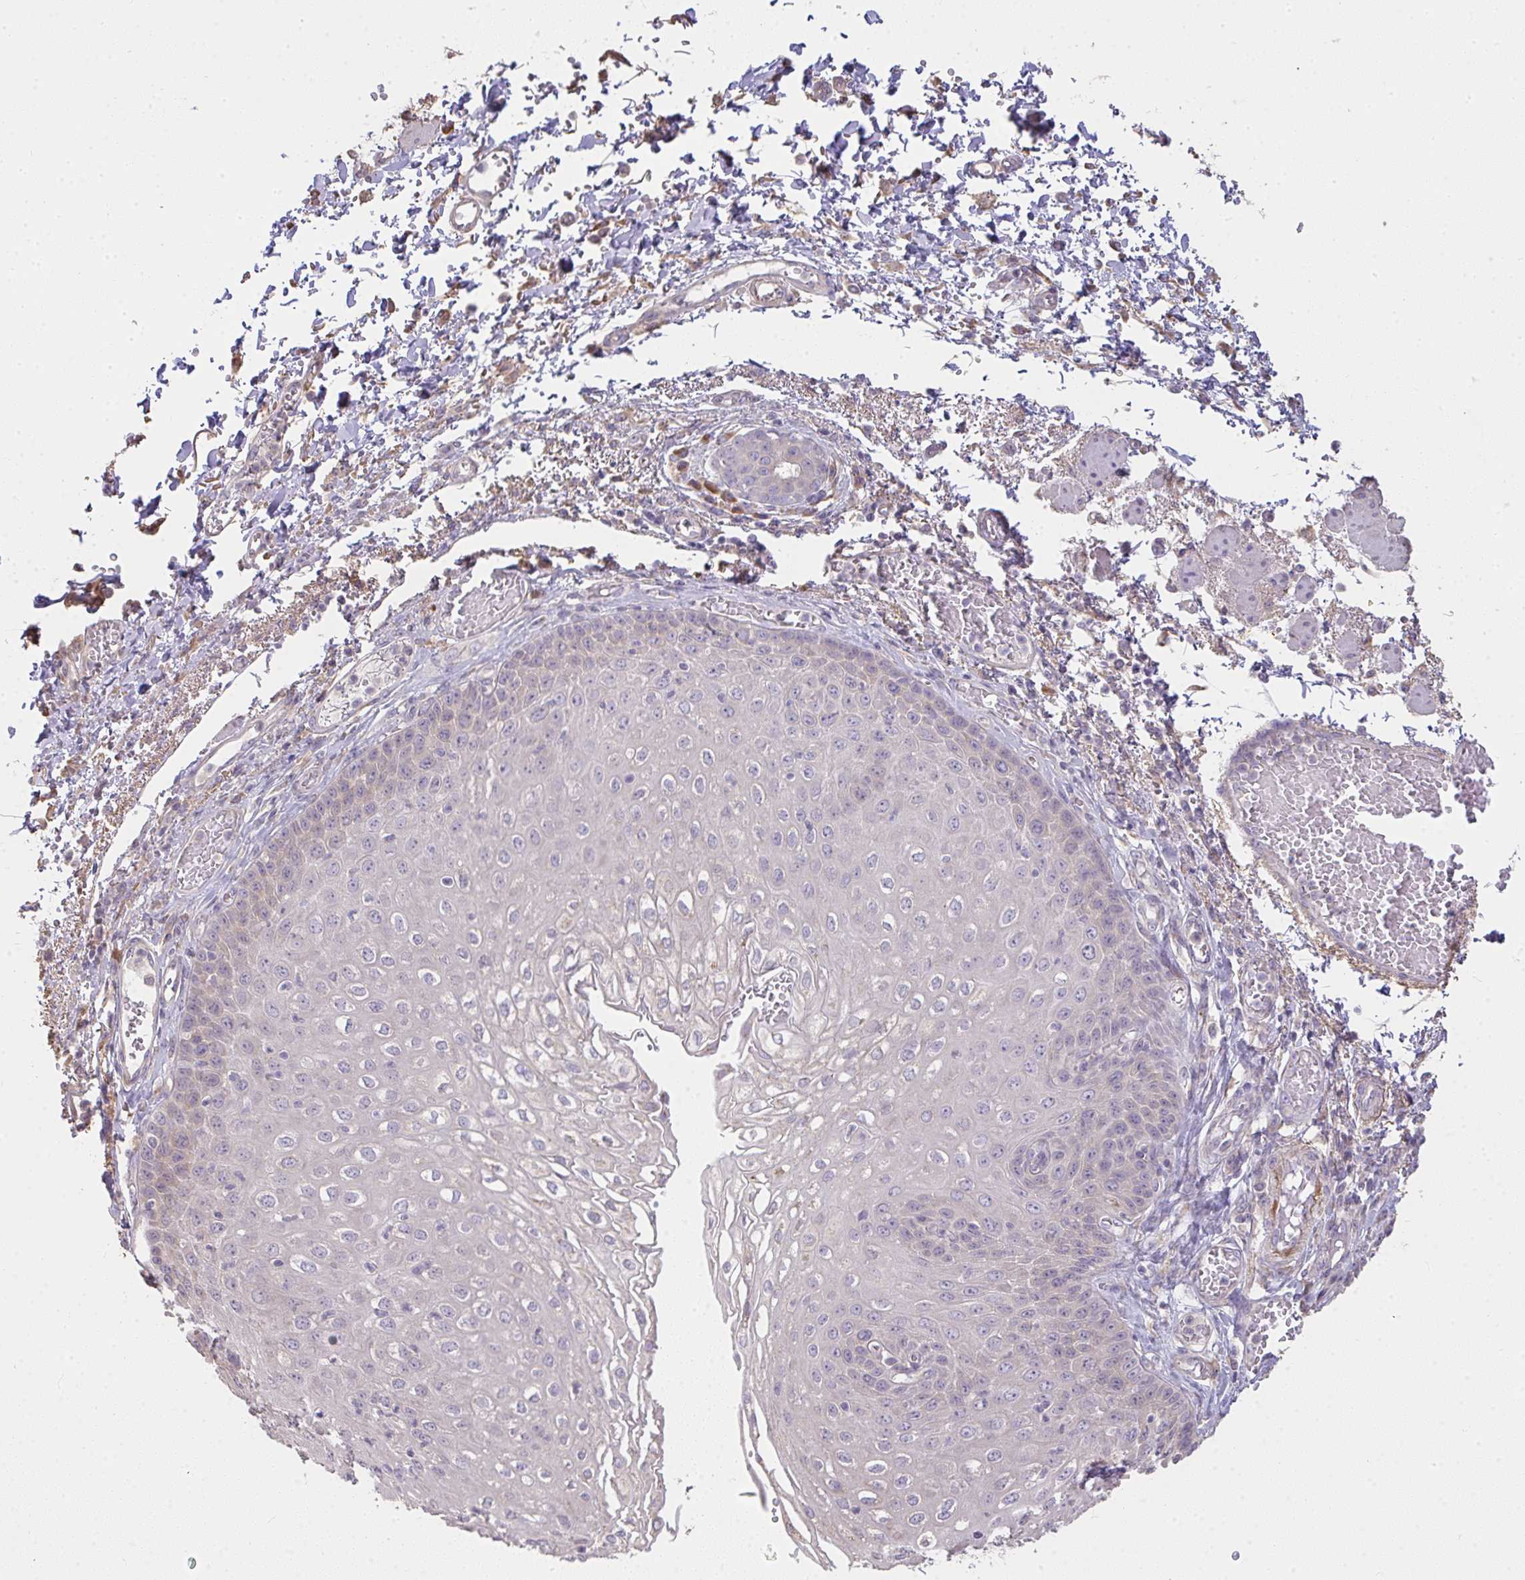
{"staining": {"intensity": "weak", "quantity": "<25%", "location": "cytoplasmic/membranous"}, "tissue": "esophagus", "cell_type": "Squamous epithelial cells", "image_type": "normal", "snomed": [{"axis": "morphology", "description": "Normal tissue, NOS"}, {"axis": "morphology", "description": "Adenocarcinoma, NOS"}, {"axis": "topography", "description": "Esophagus"}], "caption": "A high-resolution micrograph shows immunohistochemistry (IHC) staining of benign esophagus, which displays no significant expression in squamous epithelial cells. (DAB (3,3'-diaminobenzidine) IHC visualized using brightfield microscopy, high magnification).", "gene": "BRINP3", "patient": {"sex": "male", "age": 81}}